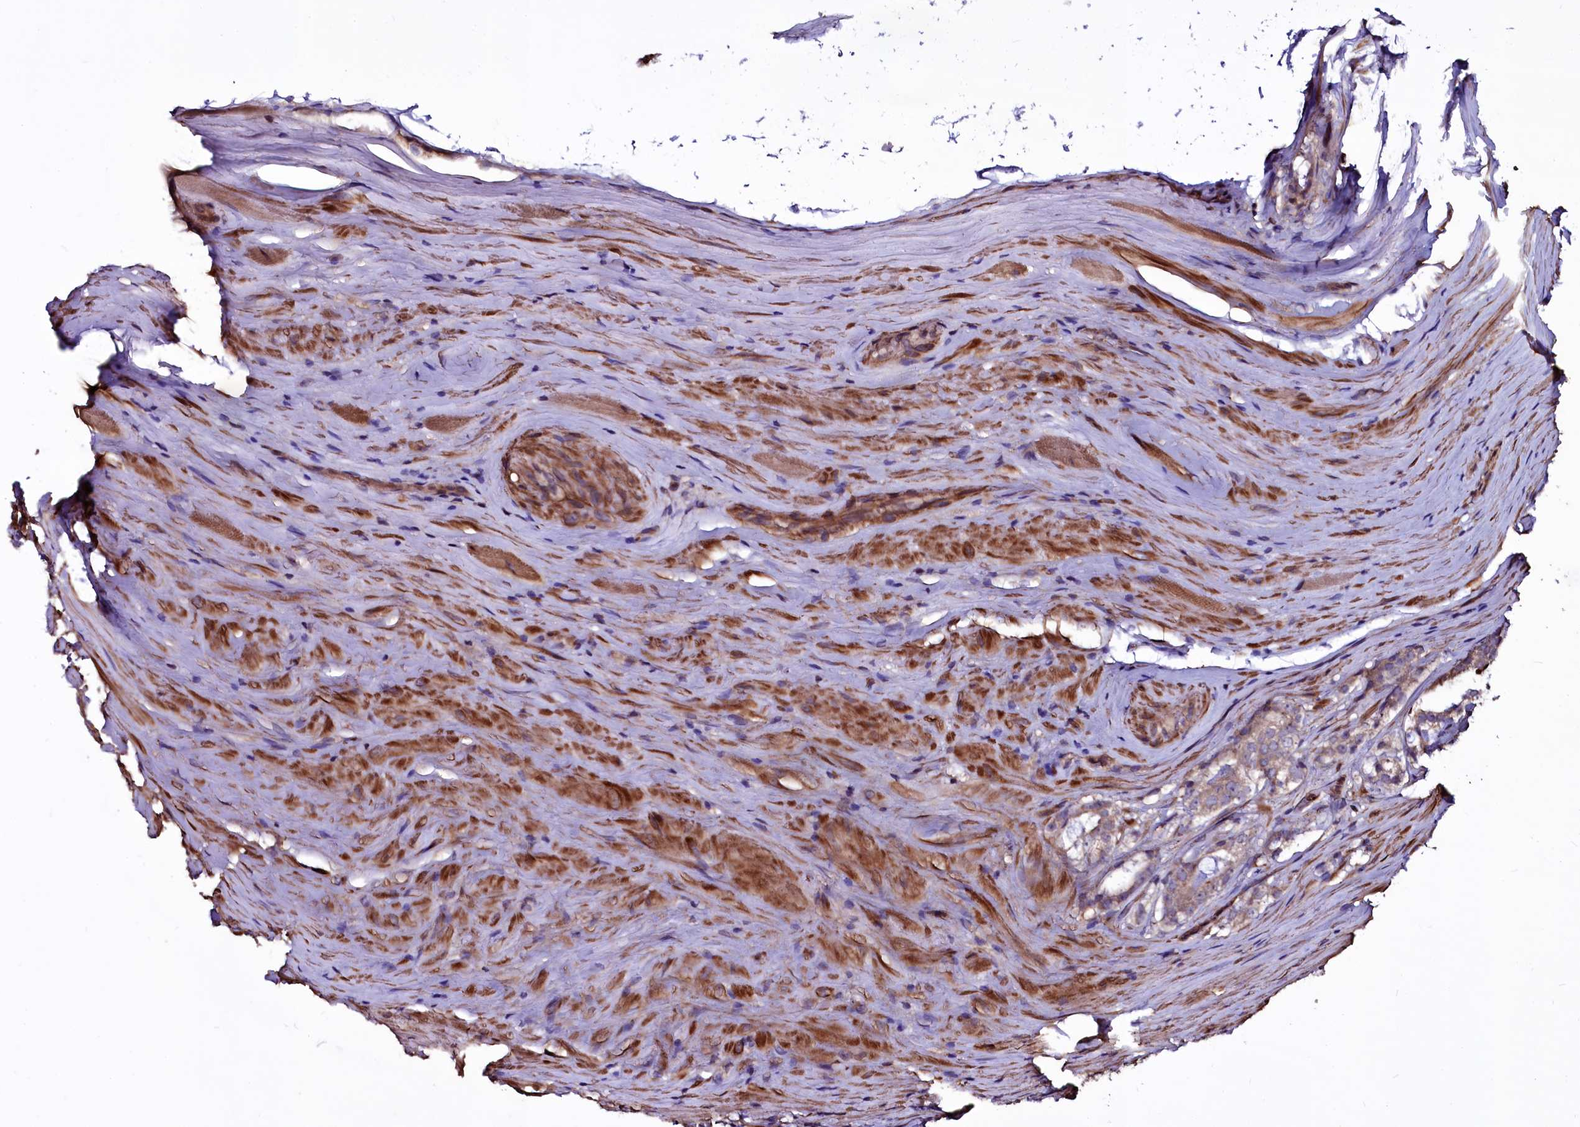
{"staining": {"intensity": "weak", "quantity": ">75%", "location": "cytoplasmic/membranous"}, "tissue": "prostate cancer", "cell_type": "Tumor cells", "image_type": "cancer", "snomed": [{"axis": "morphology", "description": "Adenocarcinoma, High grade"}, {"axis": "topography", "description": "Prostate"}], "caption": "Weak cytoplasmic/membranous protein positivity is identified in approximately >75% of tumor cells in prostate cancer (adenocarcinoma (high-grade)).", "gene": "WIPF3", "patient": {"sex": "male", "age": 63}}